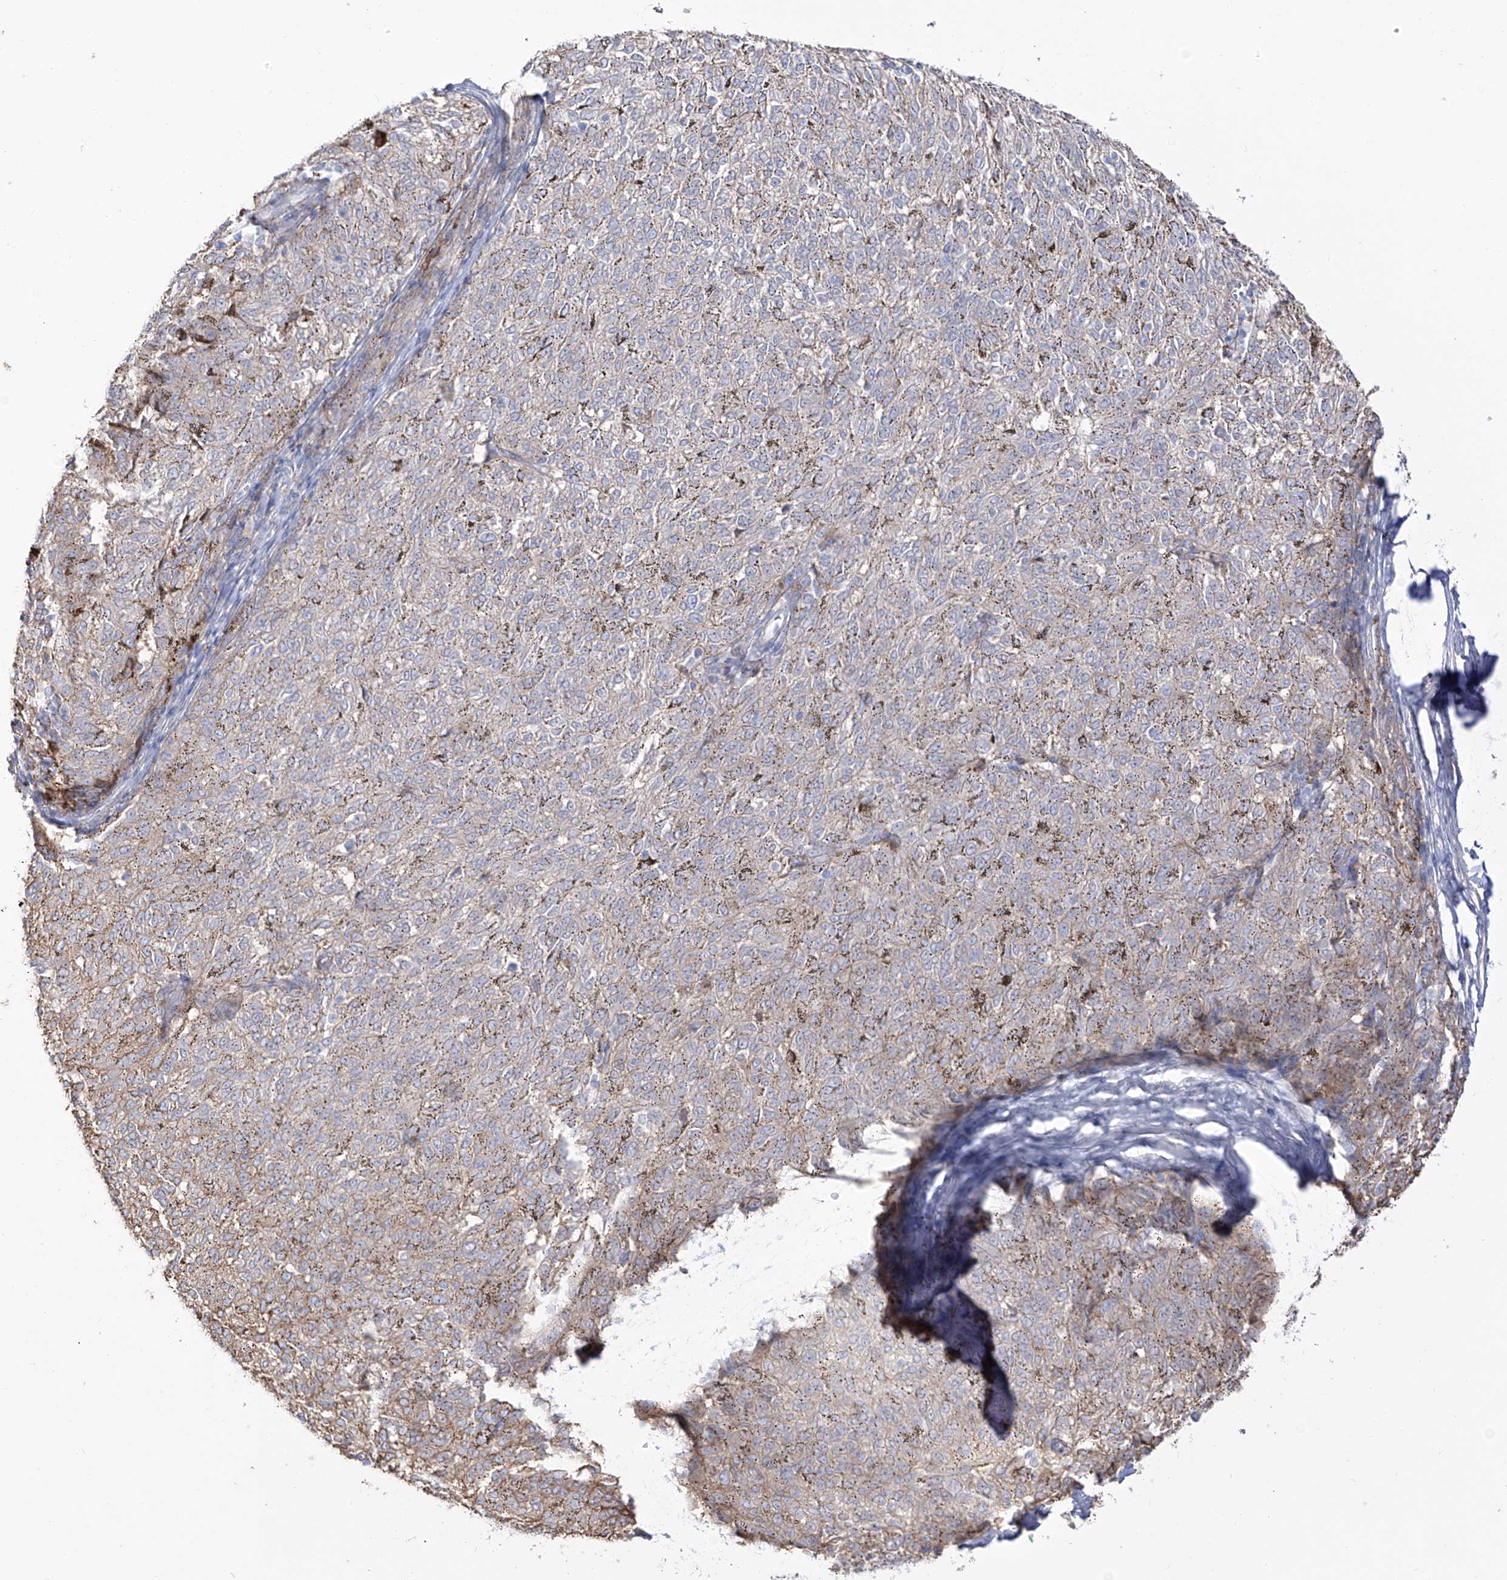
{"staining": {"intensity": "negative", "quantity": "none", "location": "none"}, "tissue": "melanoma", "cell_type": "Tumor cells", "image_type": "cancer", "snomed": [{"axis": "morphology", "description": "Malignant melanoma, NOS"}, {"axis": "topography", "description": "Skin"}], "caption": "Histopathology image shows no protein positivity in tumor cells of malignant melanoma tissue. Brightfield microscopy of immunohistochemistry (IHC) stained with DAB (brown) and hematoxylin (blue), captured at high magnification.", "gene": "ZGRF1", "patient": {"sex": "female", "age": 72}}